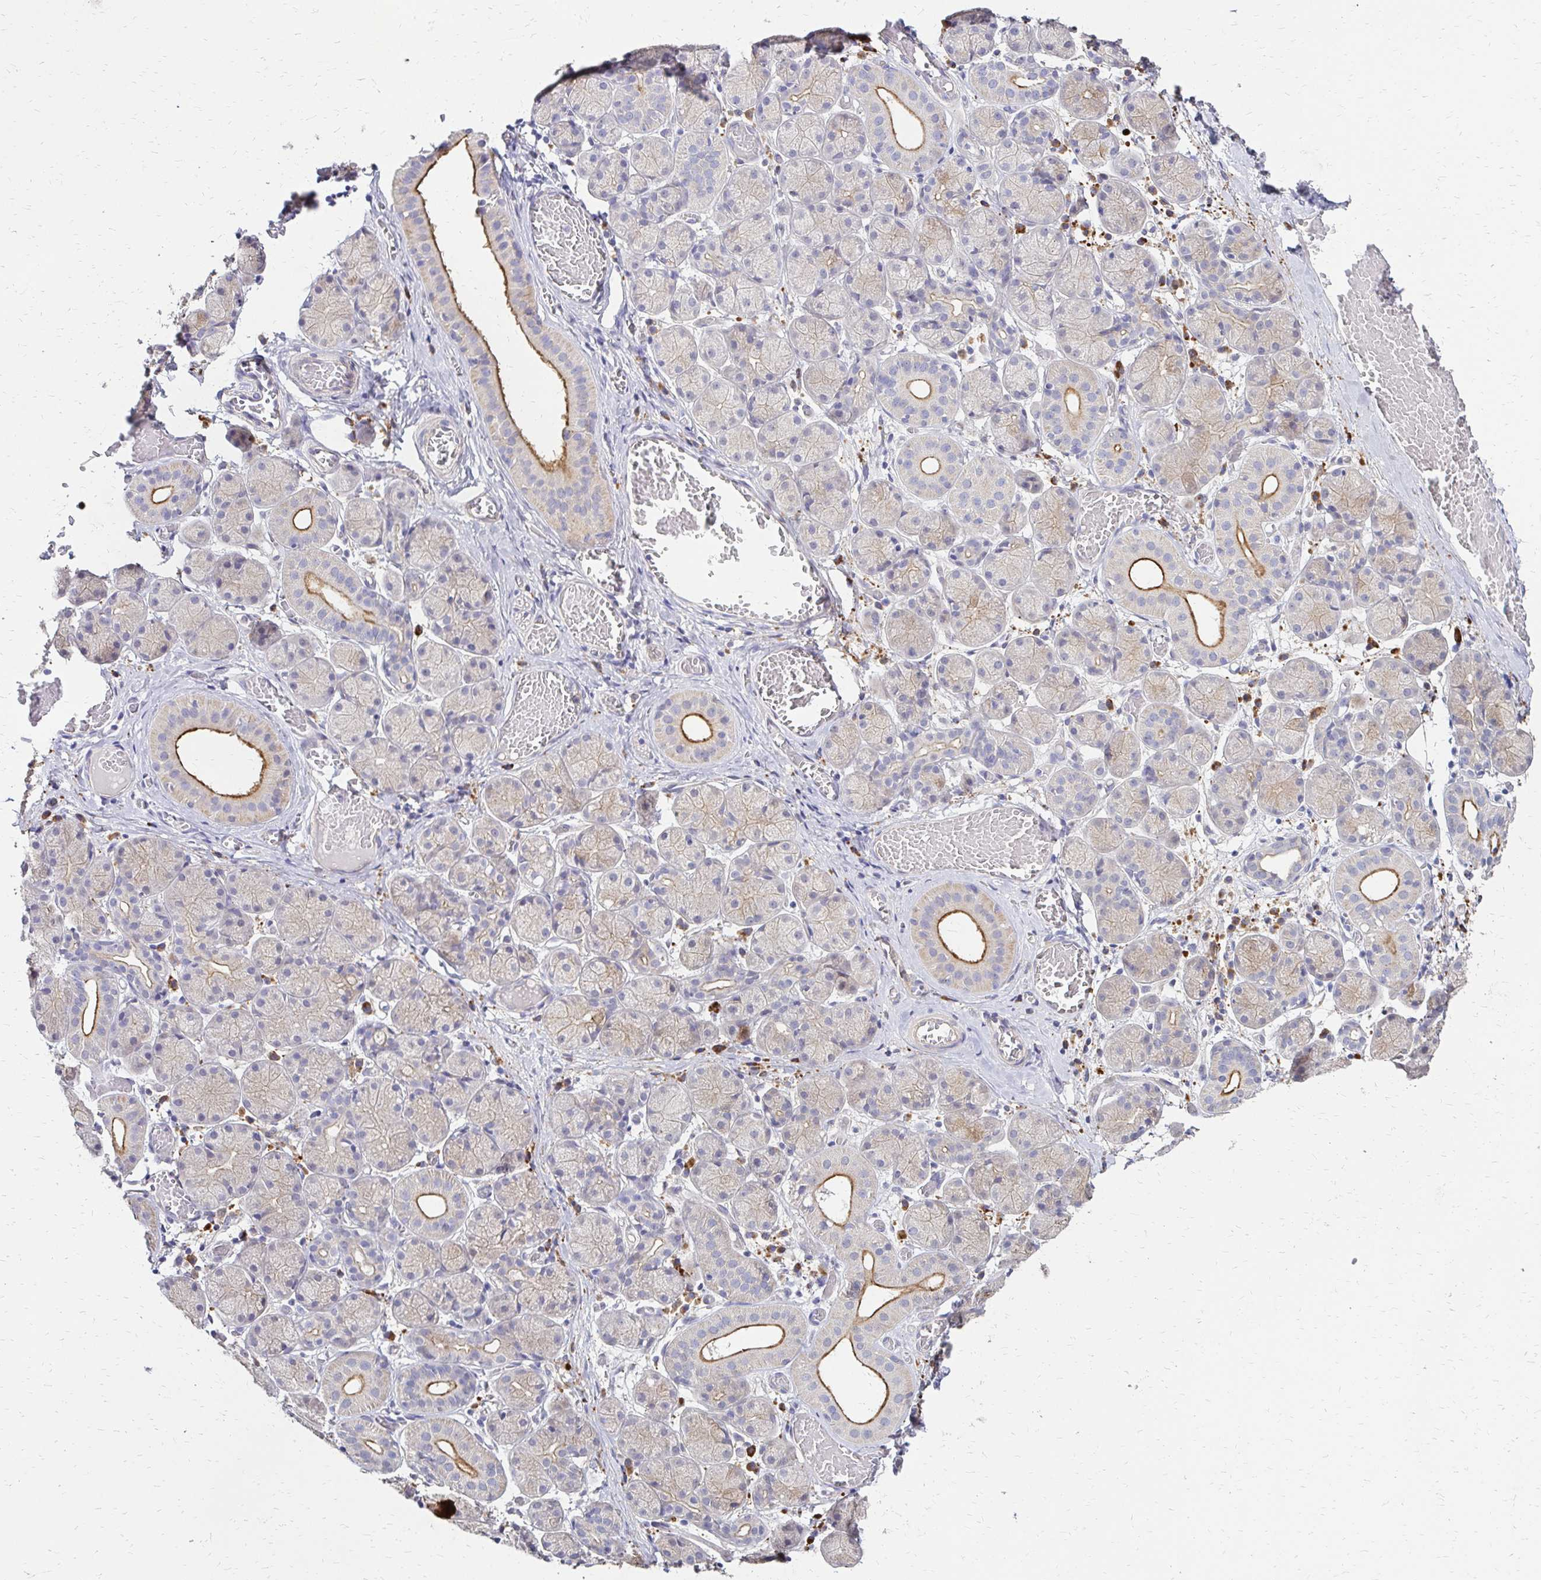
{"staining": {"intensity": "moderate", "quantity": "<25%", "location": "cytoplasmic/membranous"}, "tissue": "salivary gland", "cell_type": "Glandular cells", "image_type": "normal", "snomed": [{"axis": "morphology", "description": "Normal tissue, NOS"}, {"axis": "topography", "description": "Salivary gland"}], "caption": "The micrograph shows a brown stain indicating the presence of a protein in the cytoplasmic/membranous of glandular cells in salivary gland. (DAB = brown stain, brightfield microscopy at high magnification).", "gene": "PRIMA1", "patient": {"sex": "female", "age": 24}}